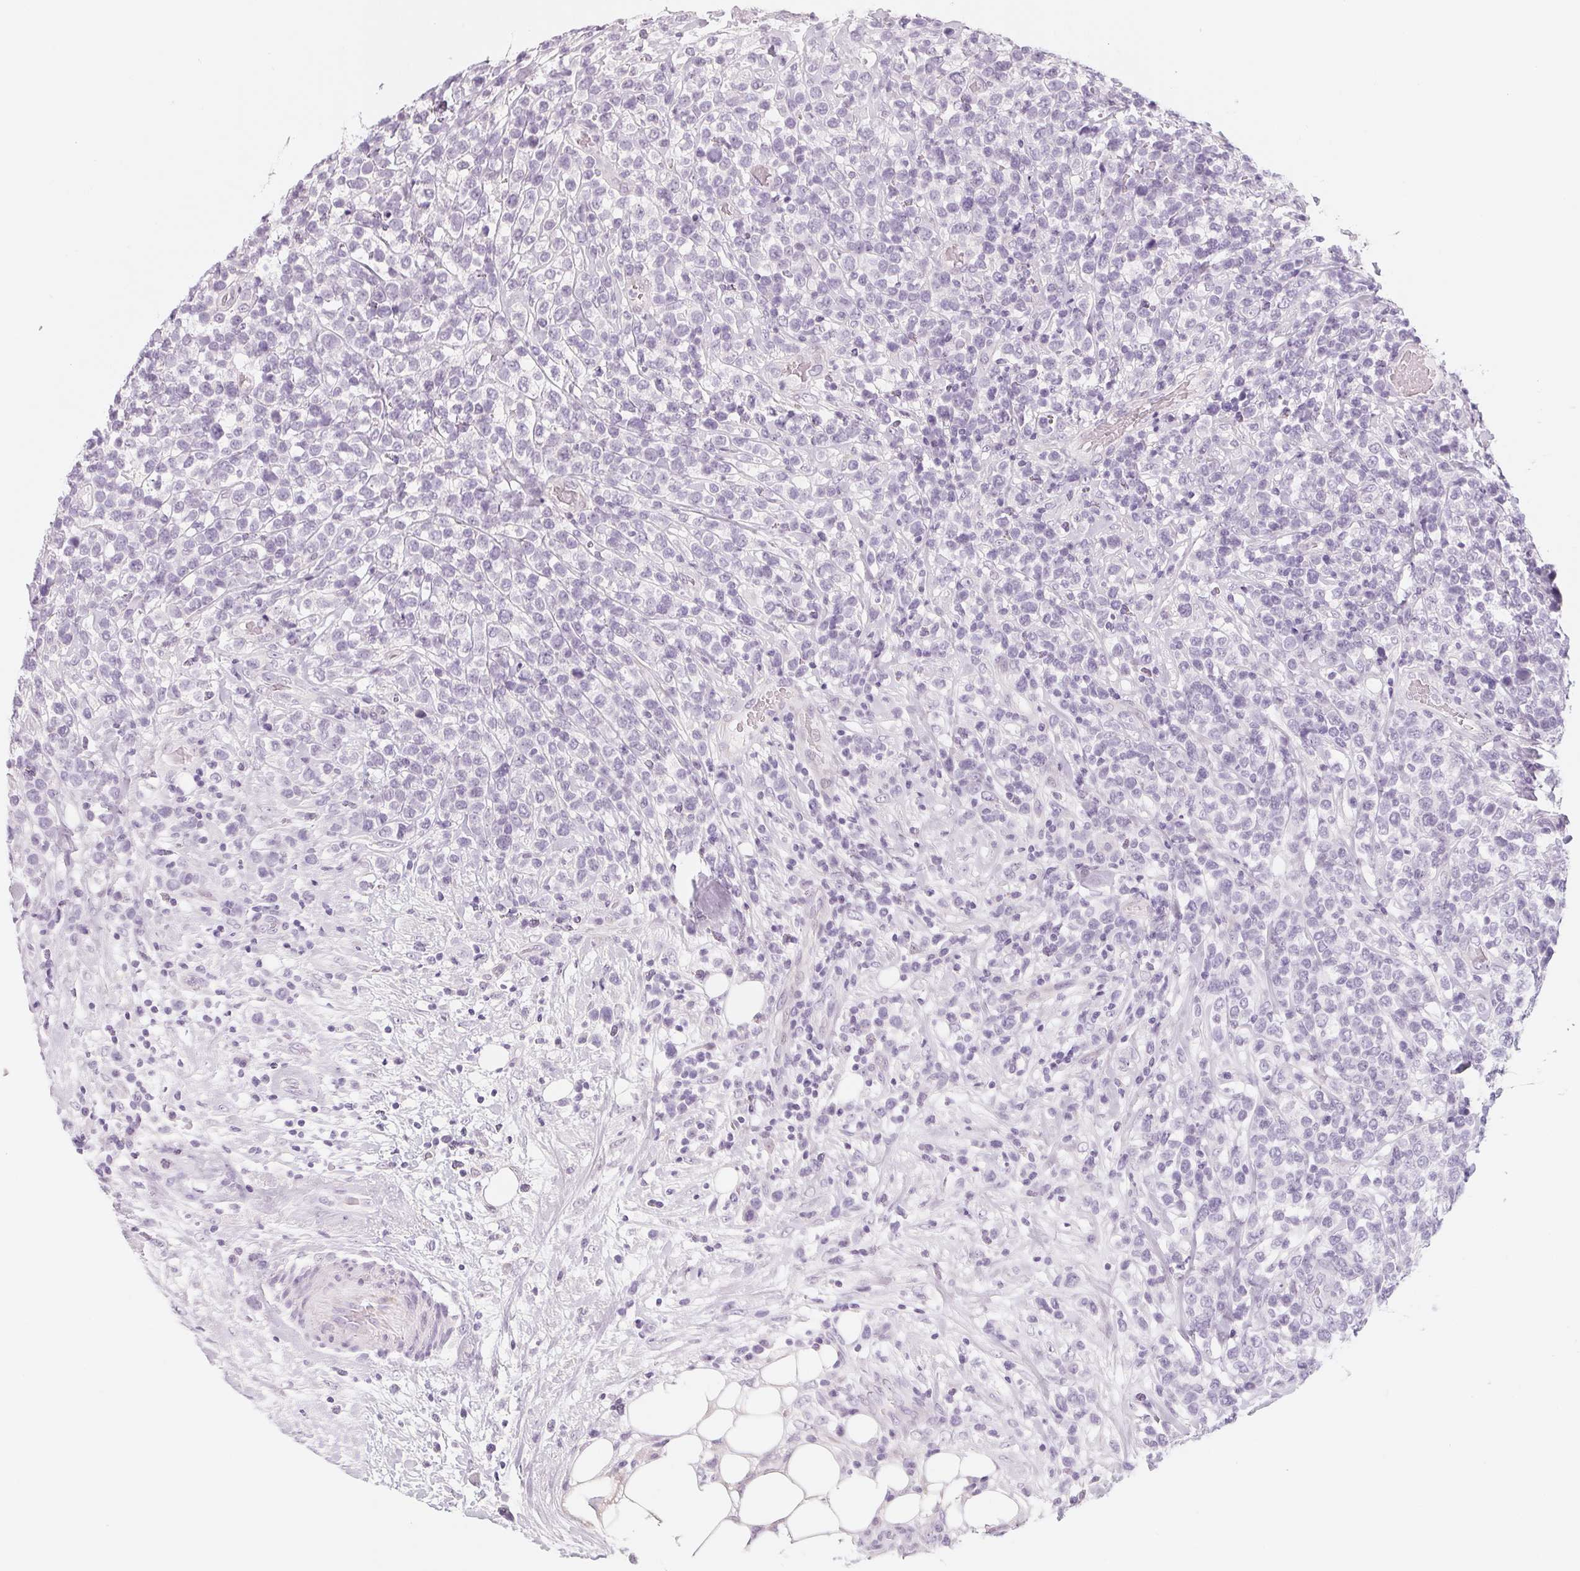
{"staining": {"intensity": "negative", "quantity": "none", "location": "none"}, "tissue": "lymphoma", "cell_type": "Tumor cells", "image_type": "cancer", "snomed": [{"axis": "morphology", "description": "Malignant lymphoma, non-Hodgkin's type, High grade"}, {"axis": "topography", "description": "Soft tissue"}], "caption": "Lymphoma was stained to show a protein in brown. There is no significant expression in tumor cells. Nuclei are stained in blue.", "gene": "SH3GL2", "patient": {"sex": "female", "age": 56}}